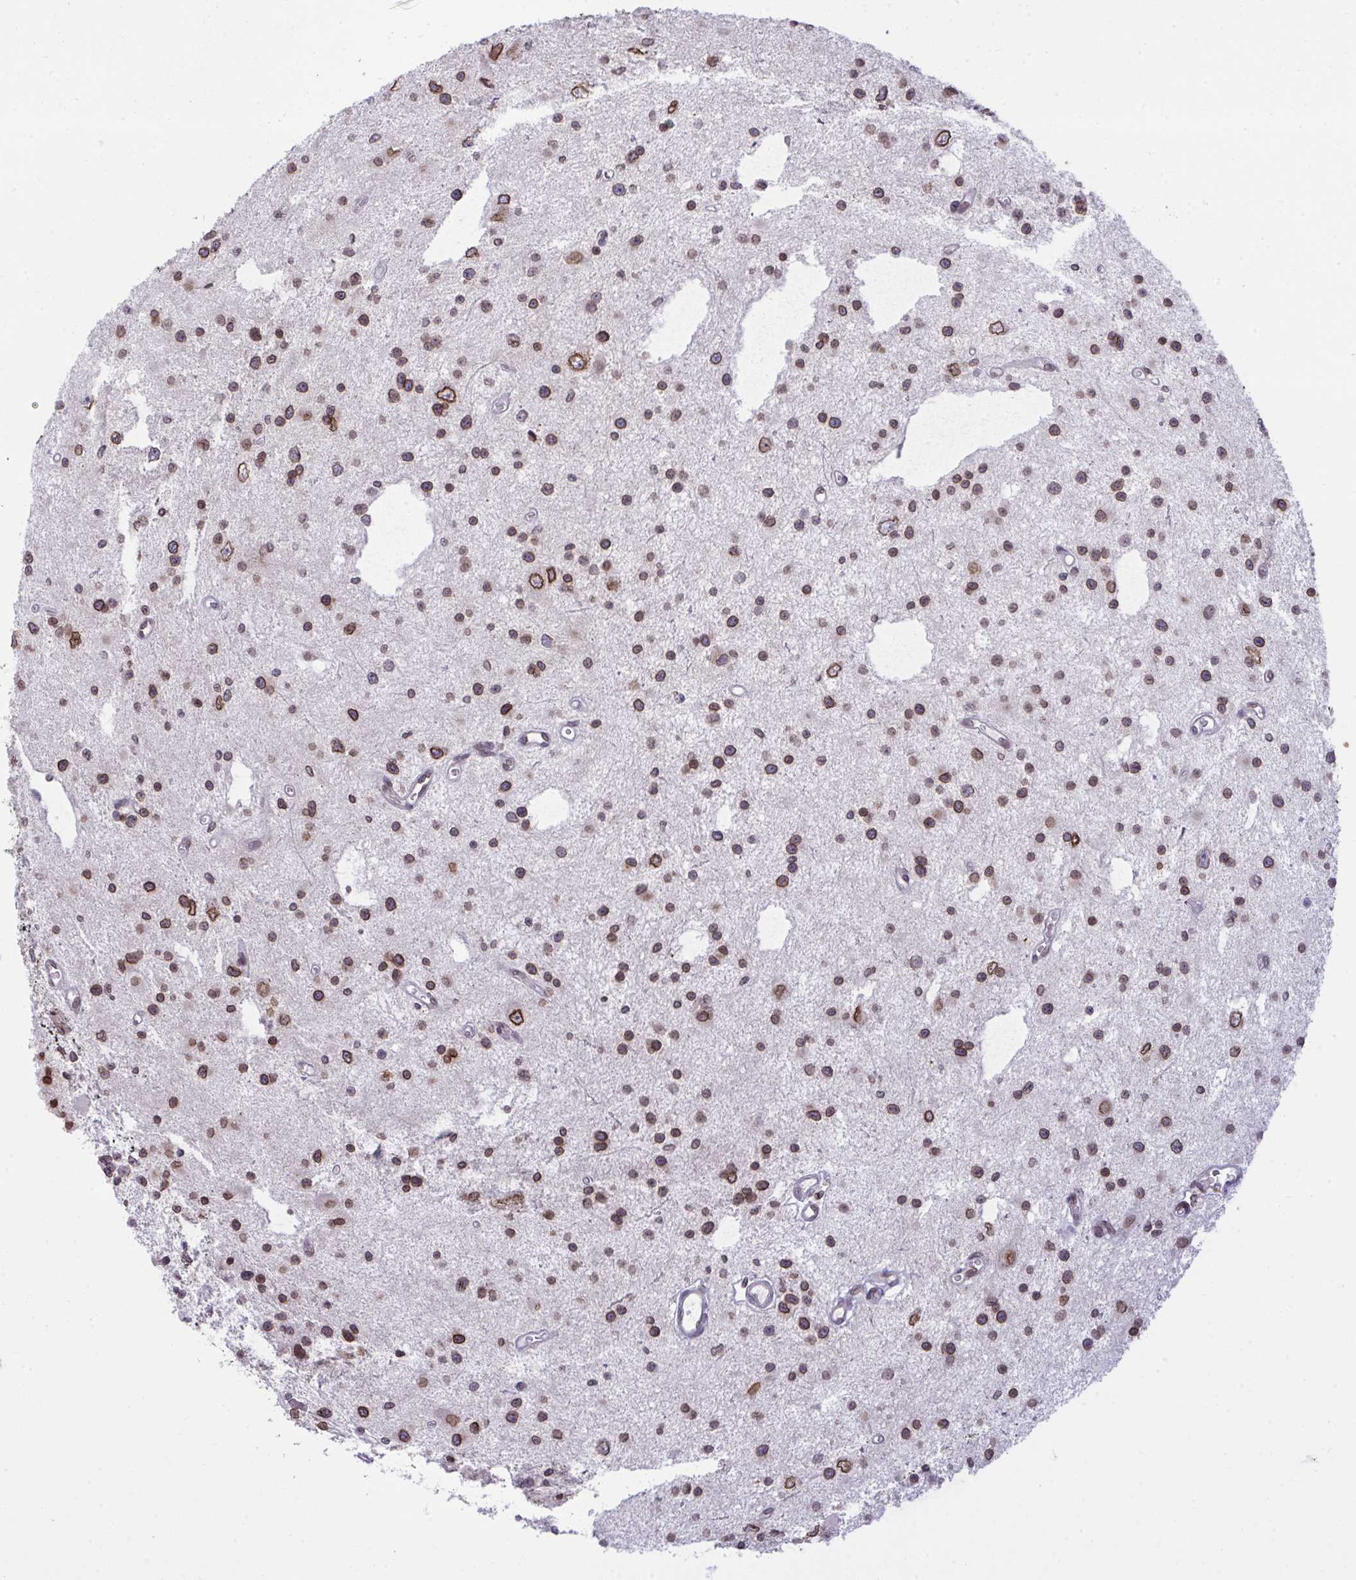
{"staining": {"intensity": "moderate", "quantity": ">75%", "location": "cytoplasmic/membranous,nuclear"}, "tissue": "glioma", "cell_type": "Tumor cells", "image_type": "cancer", "snomed": [{"axis": "morphology", "description": "Glioma, malignant, Low grade"}, {"axis": "topography", "description": "Brain"}], "caption": "Immunohistochemistry (IHC) (DAB (3,3'-diaminobenzidine)) staining of human malignant glioma (low-grade) reveals moderate cytoplasmic/membranous and nuclear protein staining in about >75% of tumor cells.", "gene": "RANBP2", "patient": {"sex": "male", "age": 43}}